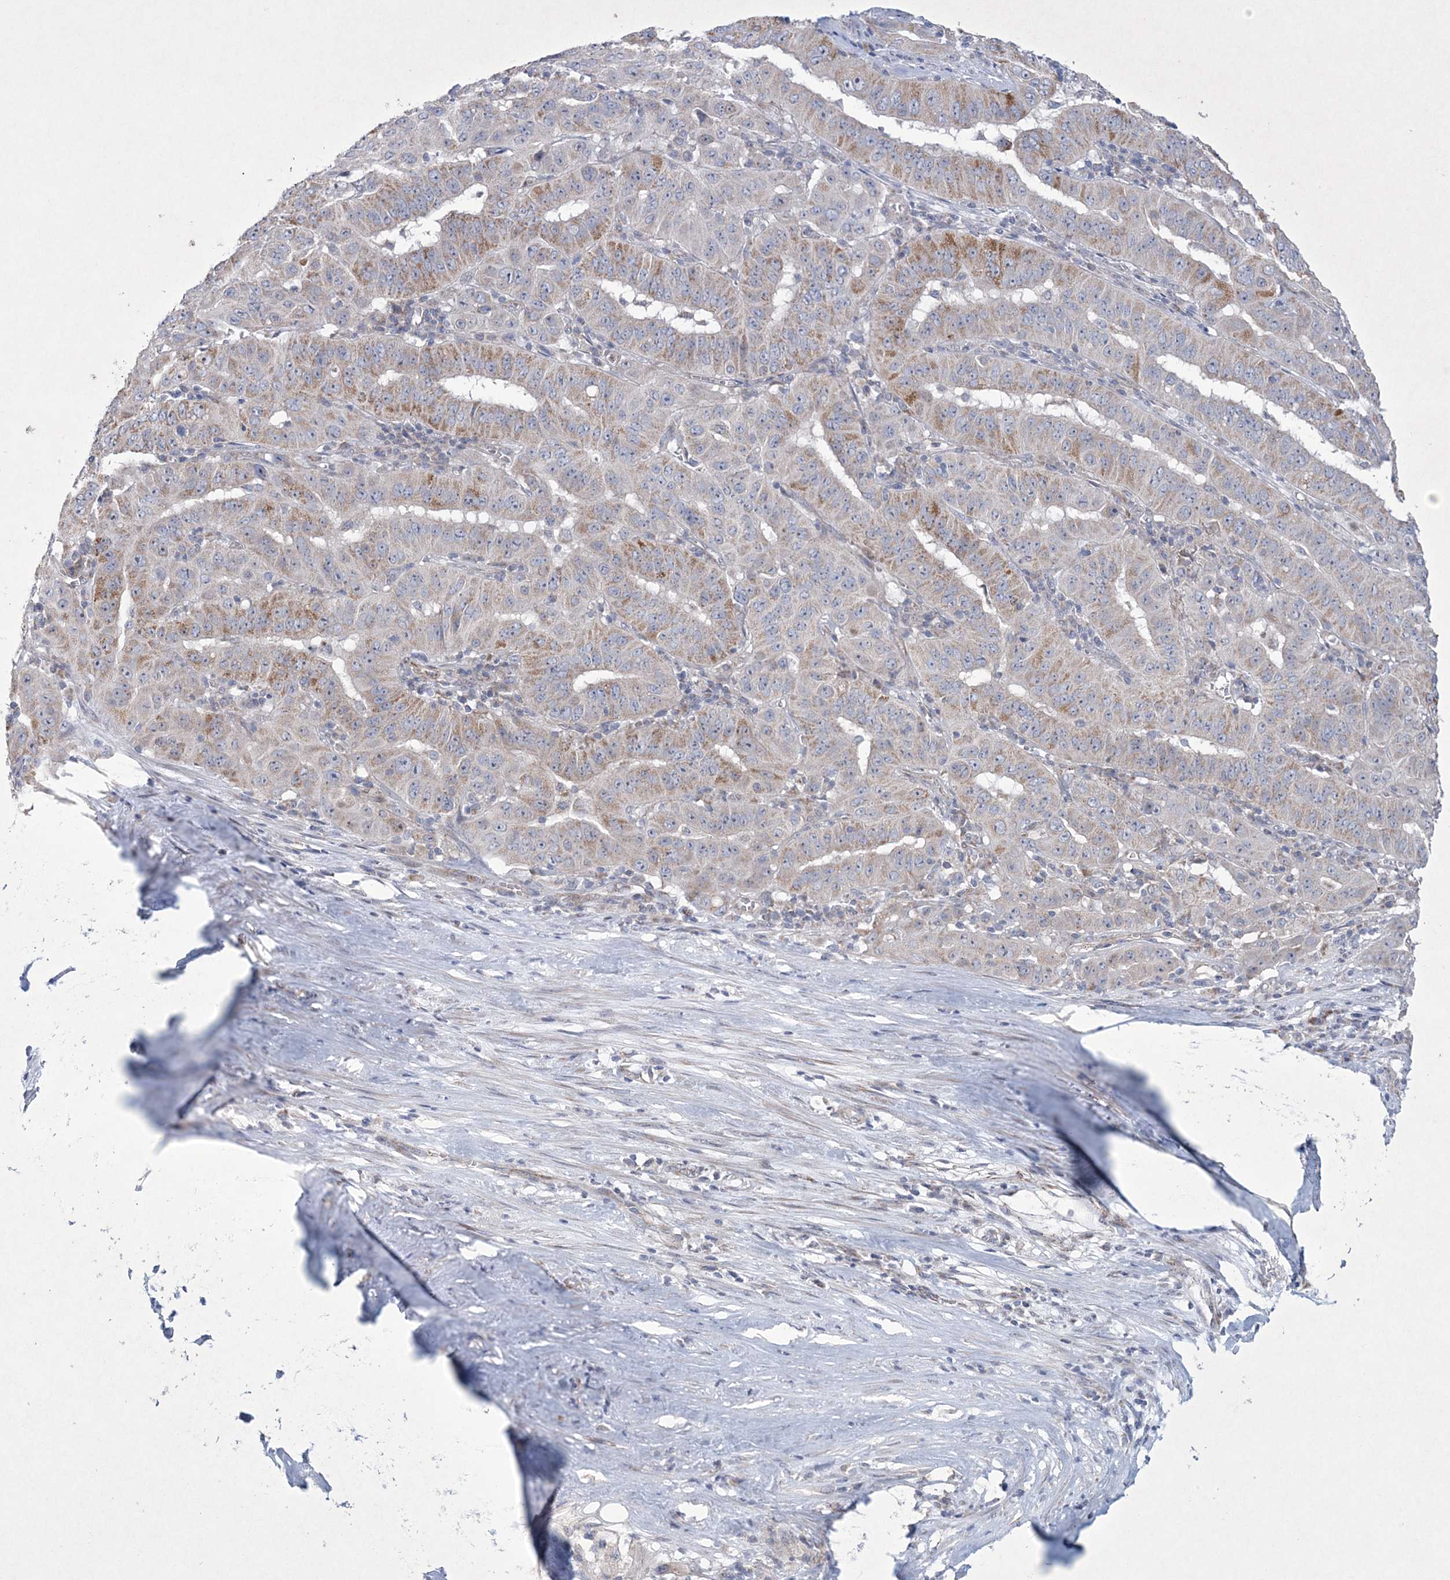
{"staining": {"intensity": "moderate", "quantity": "25%-75%", "location": "cytoplasmic/membranous"}, "tissue": "pancreatic cancer", "cell_type": "Tumor cells", "image_type": "cancer", "snomed": [{"axis": "morphology", "description": "Adenocarcinoma, NOS"}, {"axis": "topography", "description": "Pancreas"}], "caption": "A histopathology image of human pancreatic adenocarcinoma stained for a protein reveals moderate cytoplasmic/membranous brown staining in tumor cells.", "gene": "CES4A", "patient": {"sex": "male", "age": 63}}